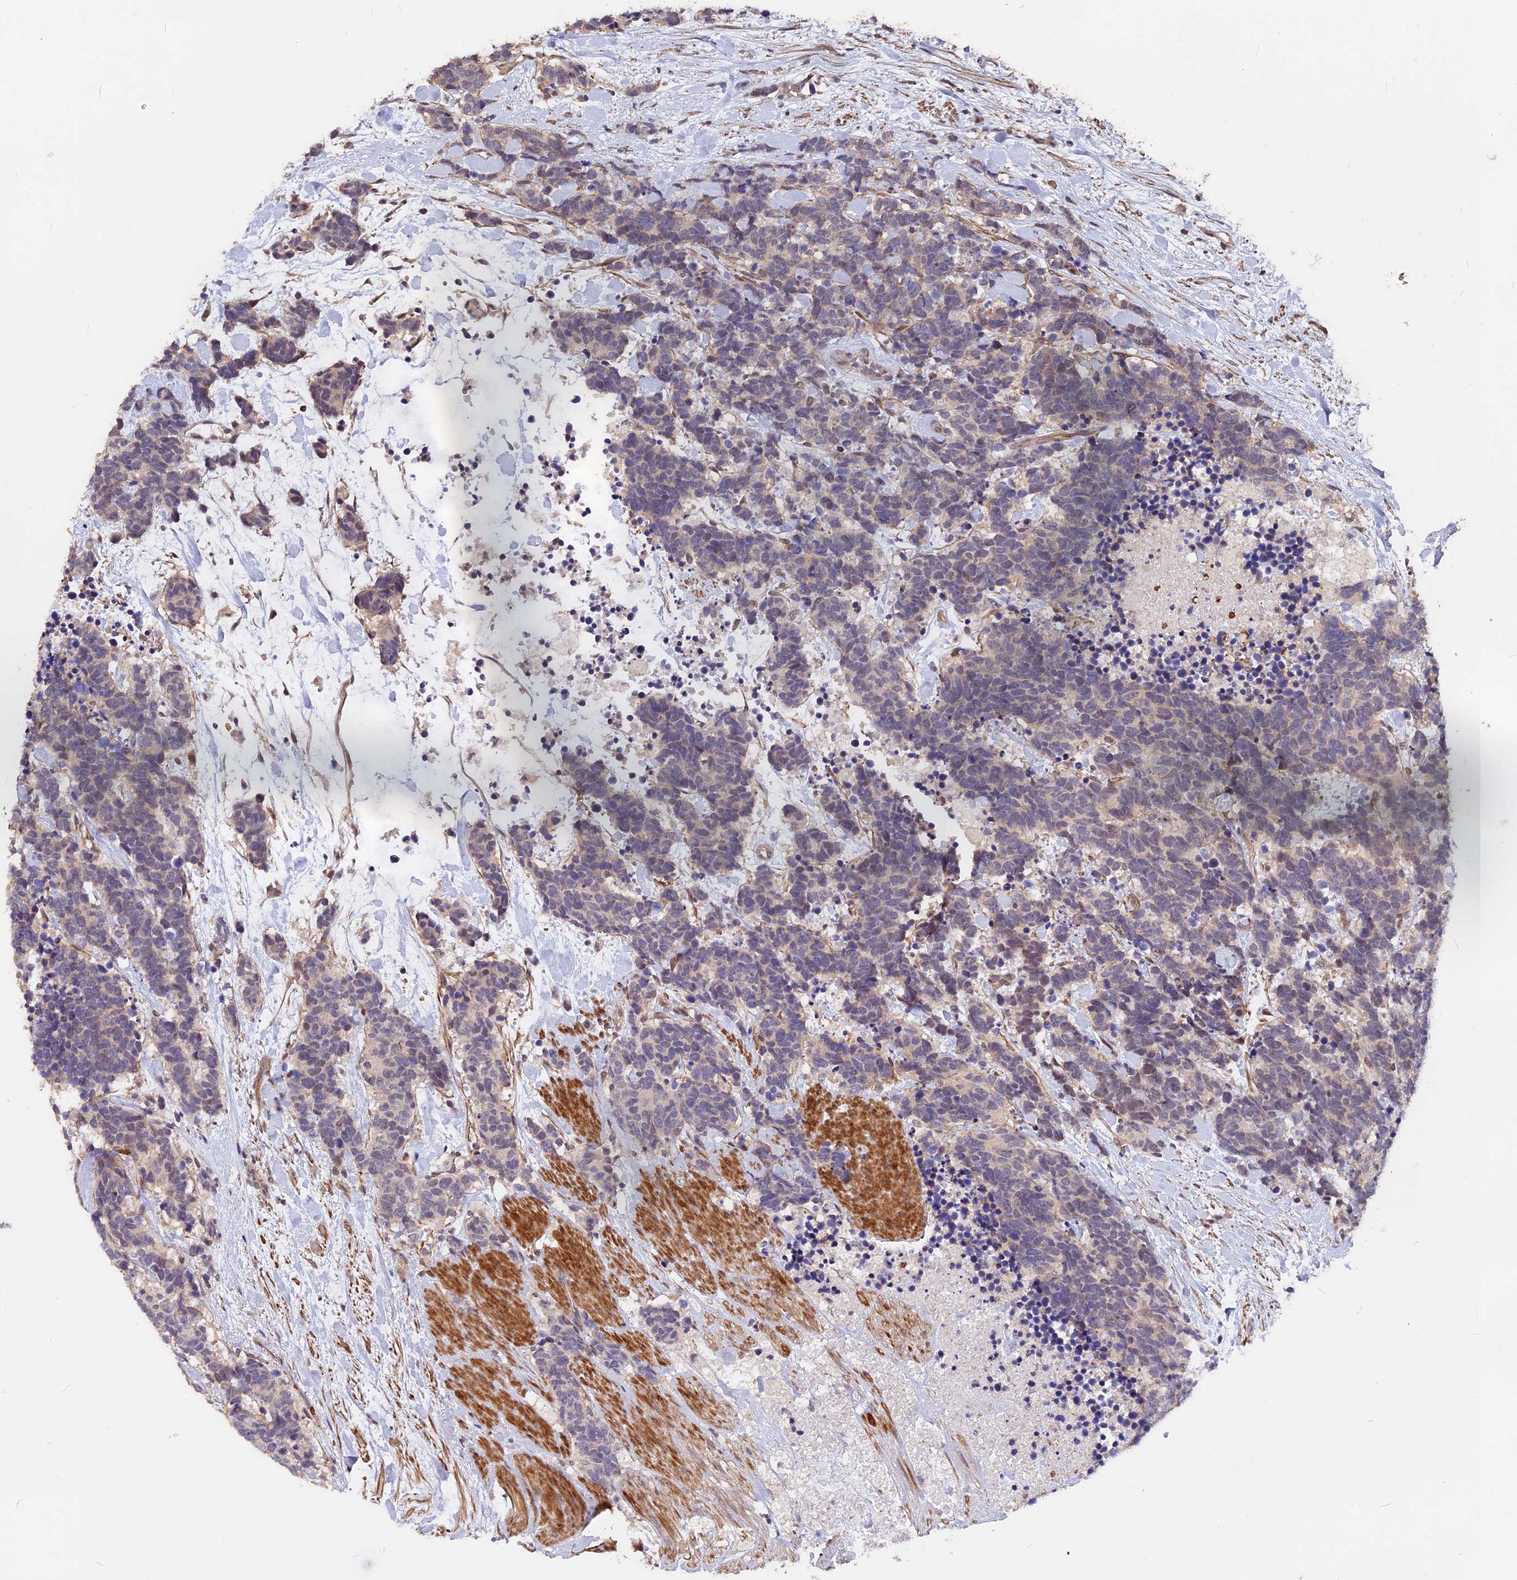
{"staining": {"intensity": "weak", "quantity": "<25%", "location": "cytoplasmic/membranous"}, "tissue": "carcinoid", "cell_type": "Tumor cells", "image_type": "cancer", "snomed": [{"axis": "morphology", "description": "Carcinoma, NOS"}, {"axis": "morphology", "description": "Carcinoid, malignant, NOS"}, {"axis": "topography", "description": "Prostate"}], "caption": "Immunohistochemistry (IHC) of carcinoid displays no expression in tumor cells.", "gene": "ZC3H10", "patient": {"sex": "male", "age": 57}}